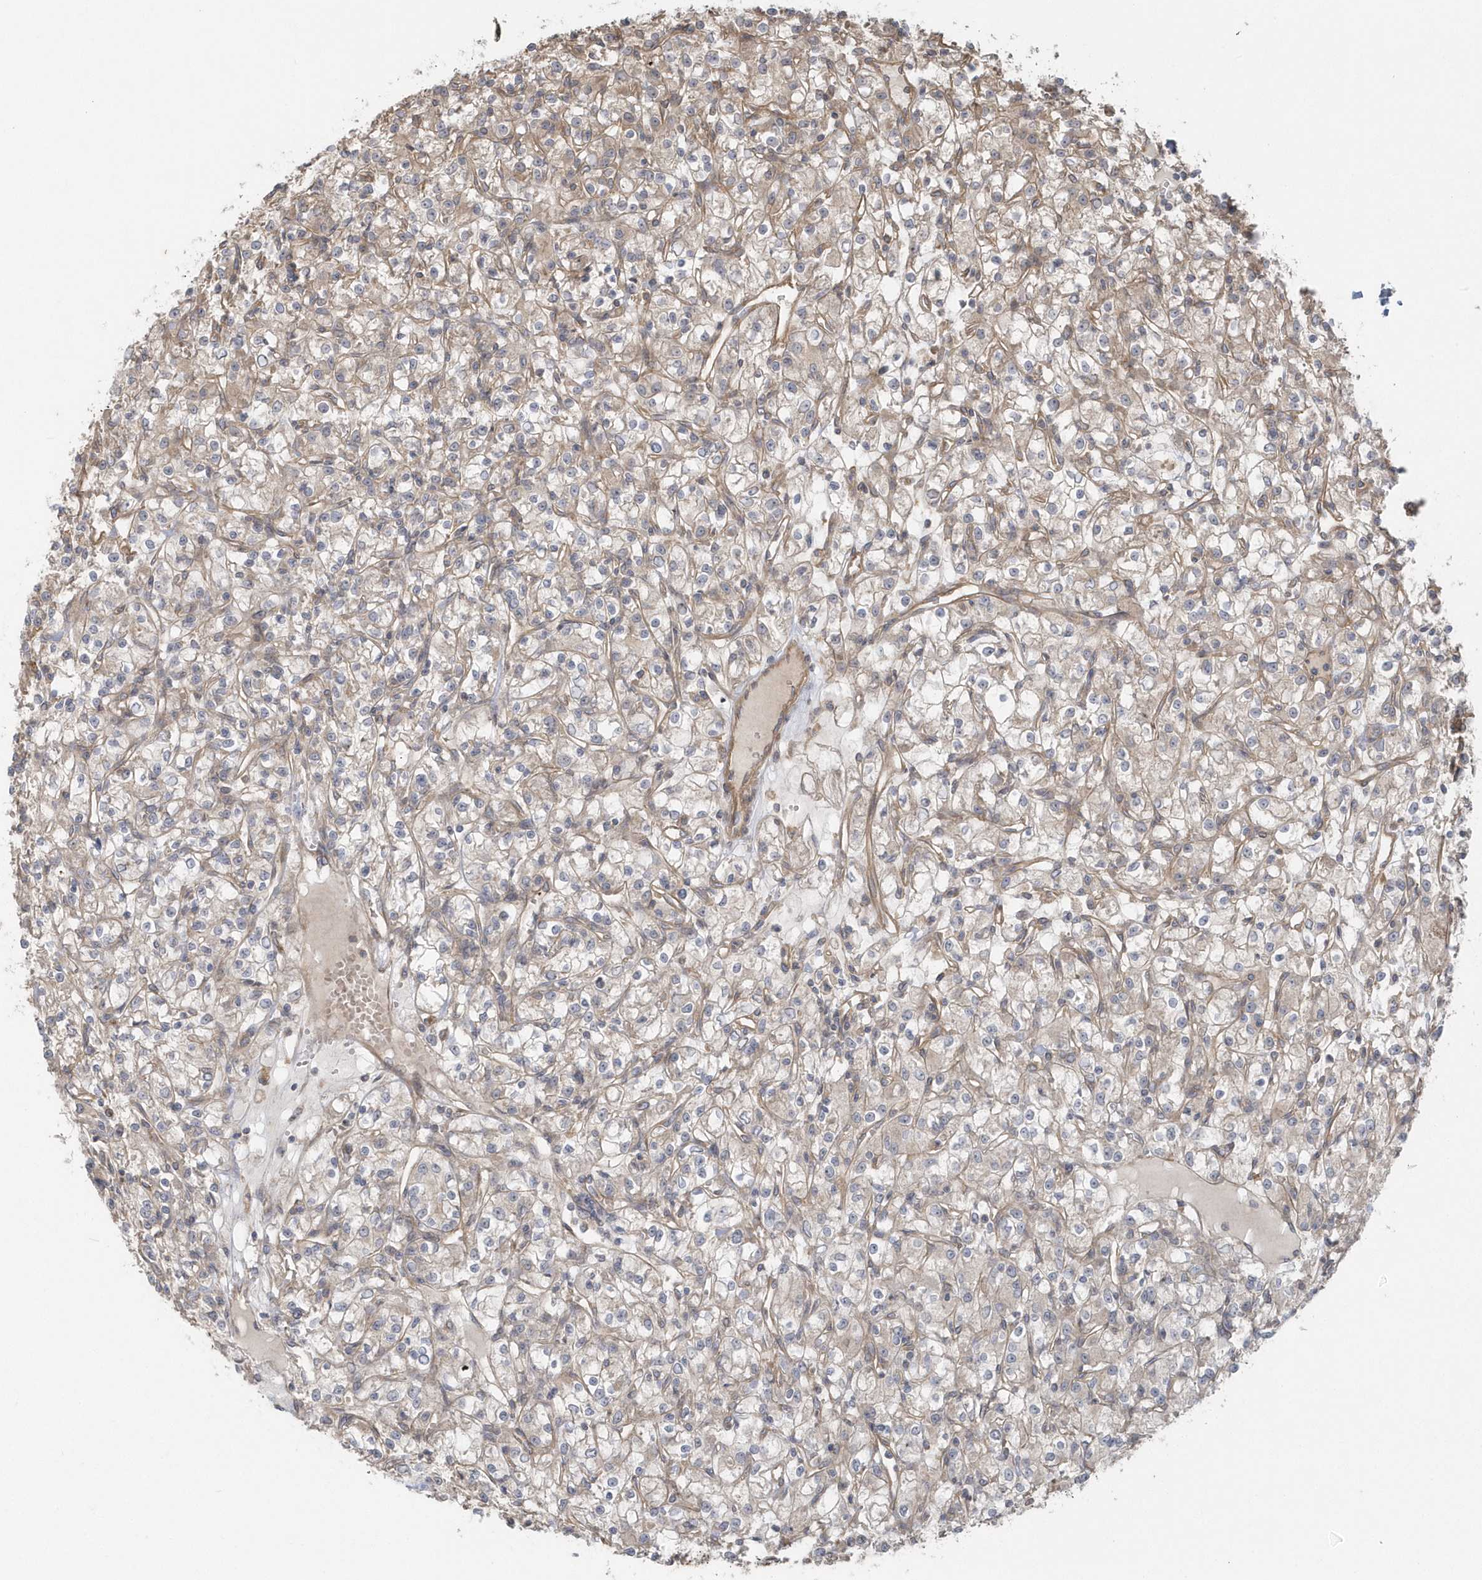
{"staining": {"intensity": "weak", "quantity": "<25%", "location": "cytoplasmic/membranous"}, "tissue": "renal cancer", "cell_type": "Tumor cells", "image_type": "cancer", "snomed": [{"axis": "morphology", "description": "Adenocarcinoma, NOS"}, {"axis": "topography", "description": "Kidney"}], "caption": "Human adenocarcinoma (renal) stained for a protein using immunohistochemistry (IHC) shows no positivity in tumor cells.", "gene": "ACTR1A", "patient": {"sex": "female", "age": 59}}